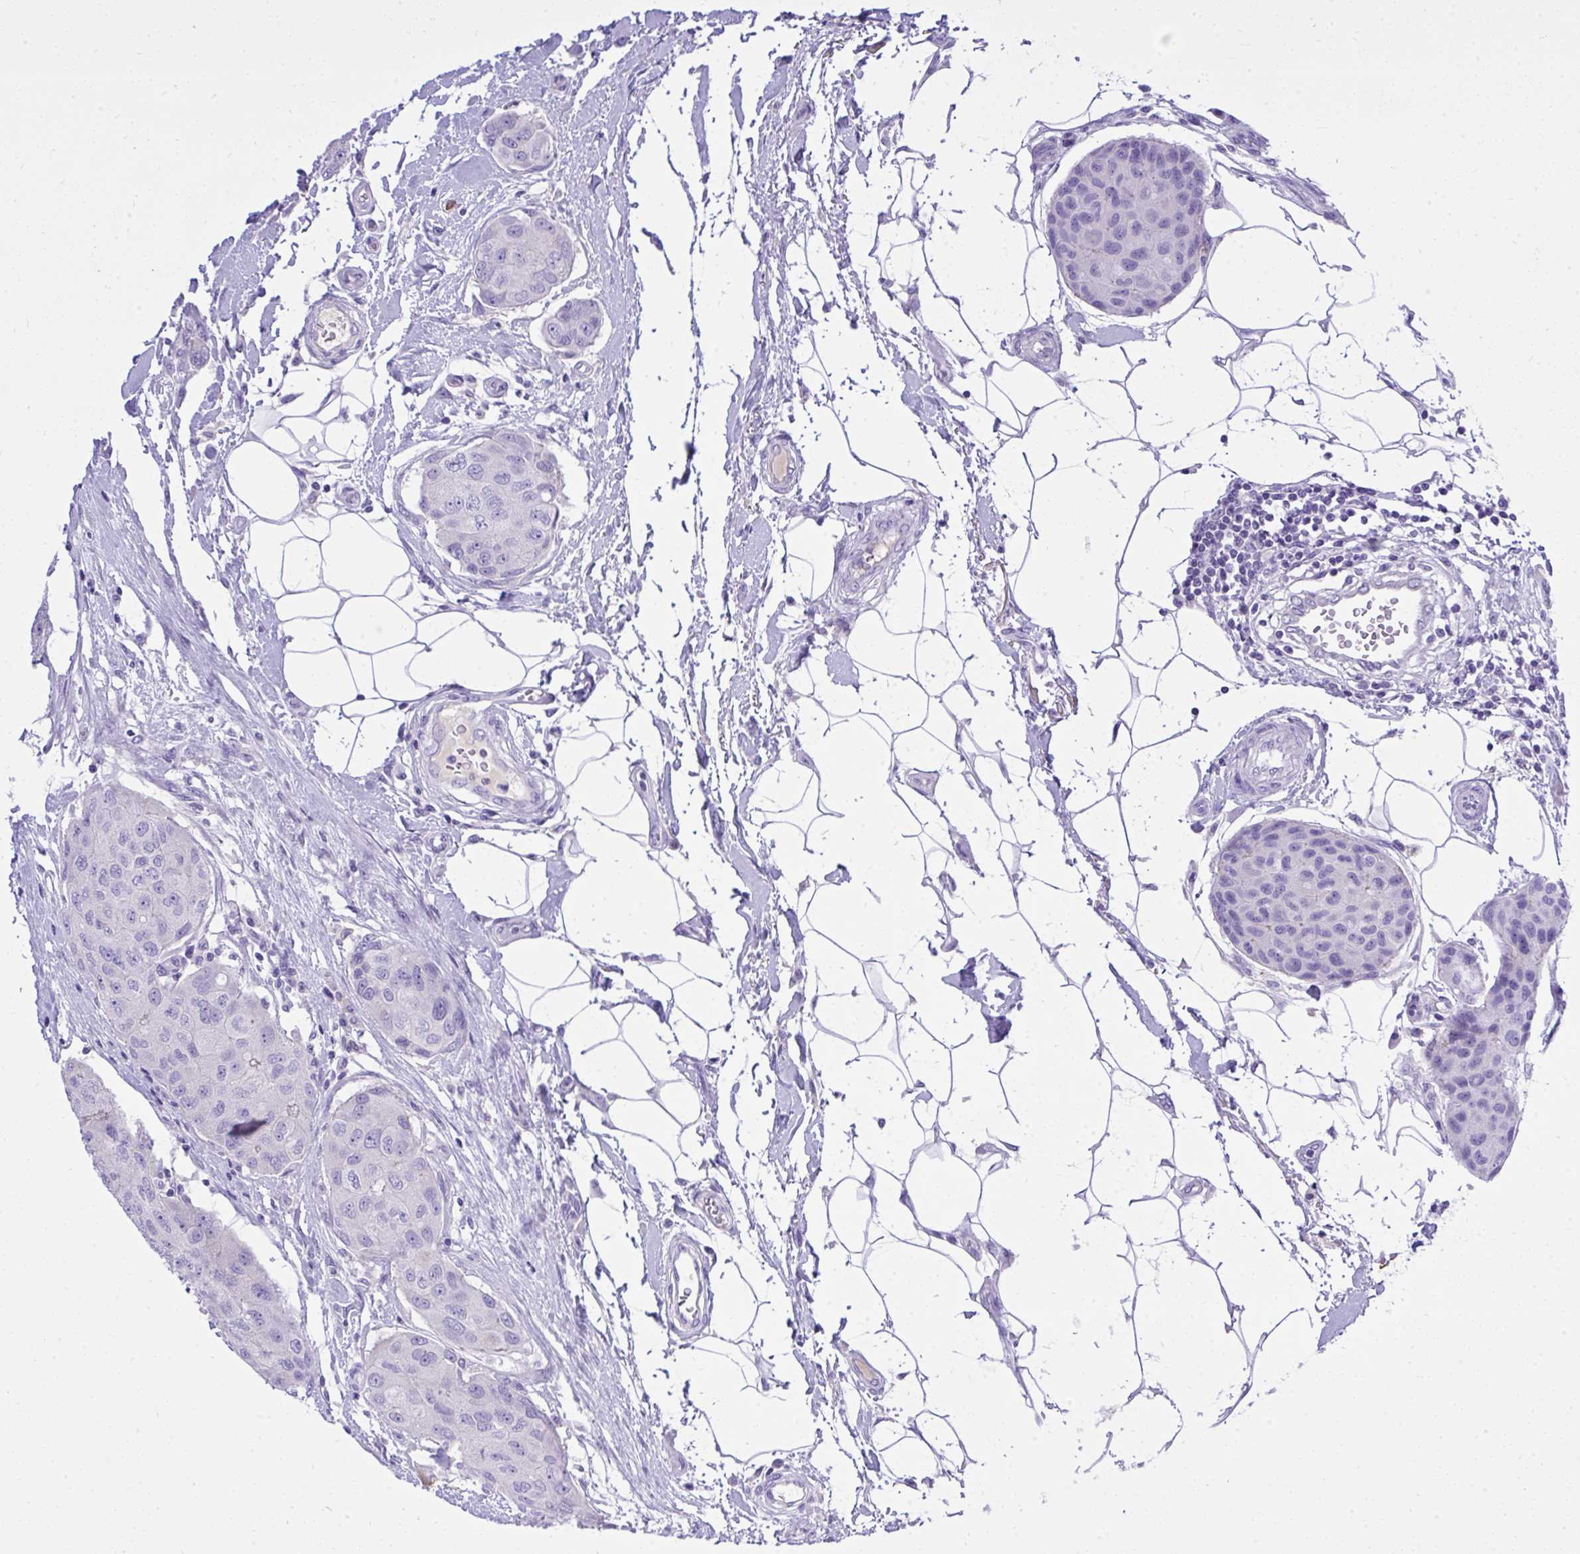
{"staining": {"intensity": "negative", "quantity": "none", "location": "none"}, "tissue": "breast cancer", "cell_type": "Tumor cells", "image_type": "cancer", "snomed": [{"axis": "morphology", "description": "Duct carcinoma"}, {"axis": "topography", "description": "Breast"}, {"axis": "topography", "description": "Lymph node"}], "caption": "An image of human intraductal carcinoma (breast) is negative for staining in tumor cells.", "gene": "ST6GALNAC3", "patient": {"sex": "female", "age": 80}}